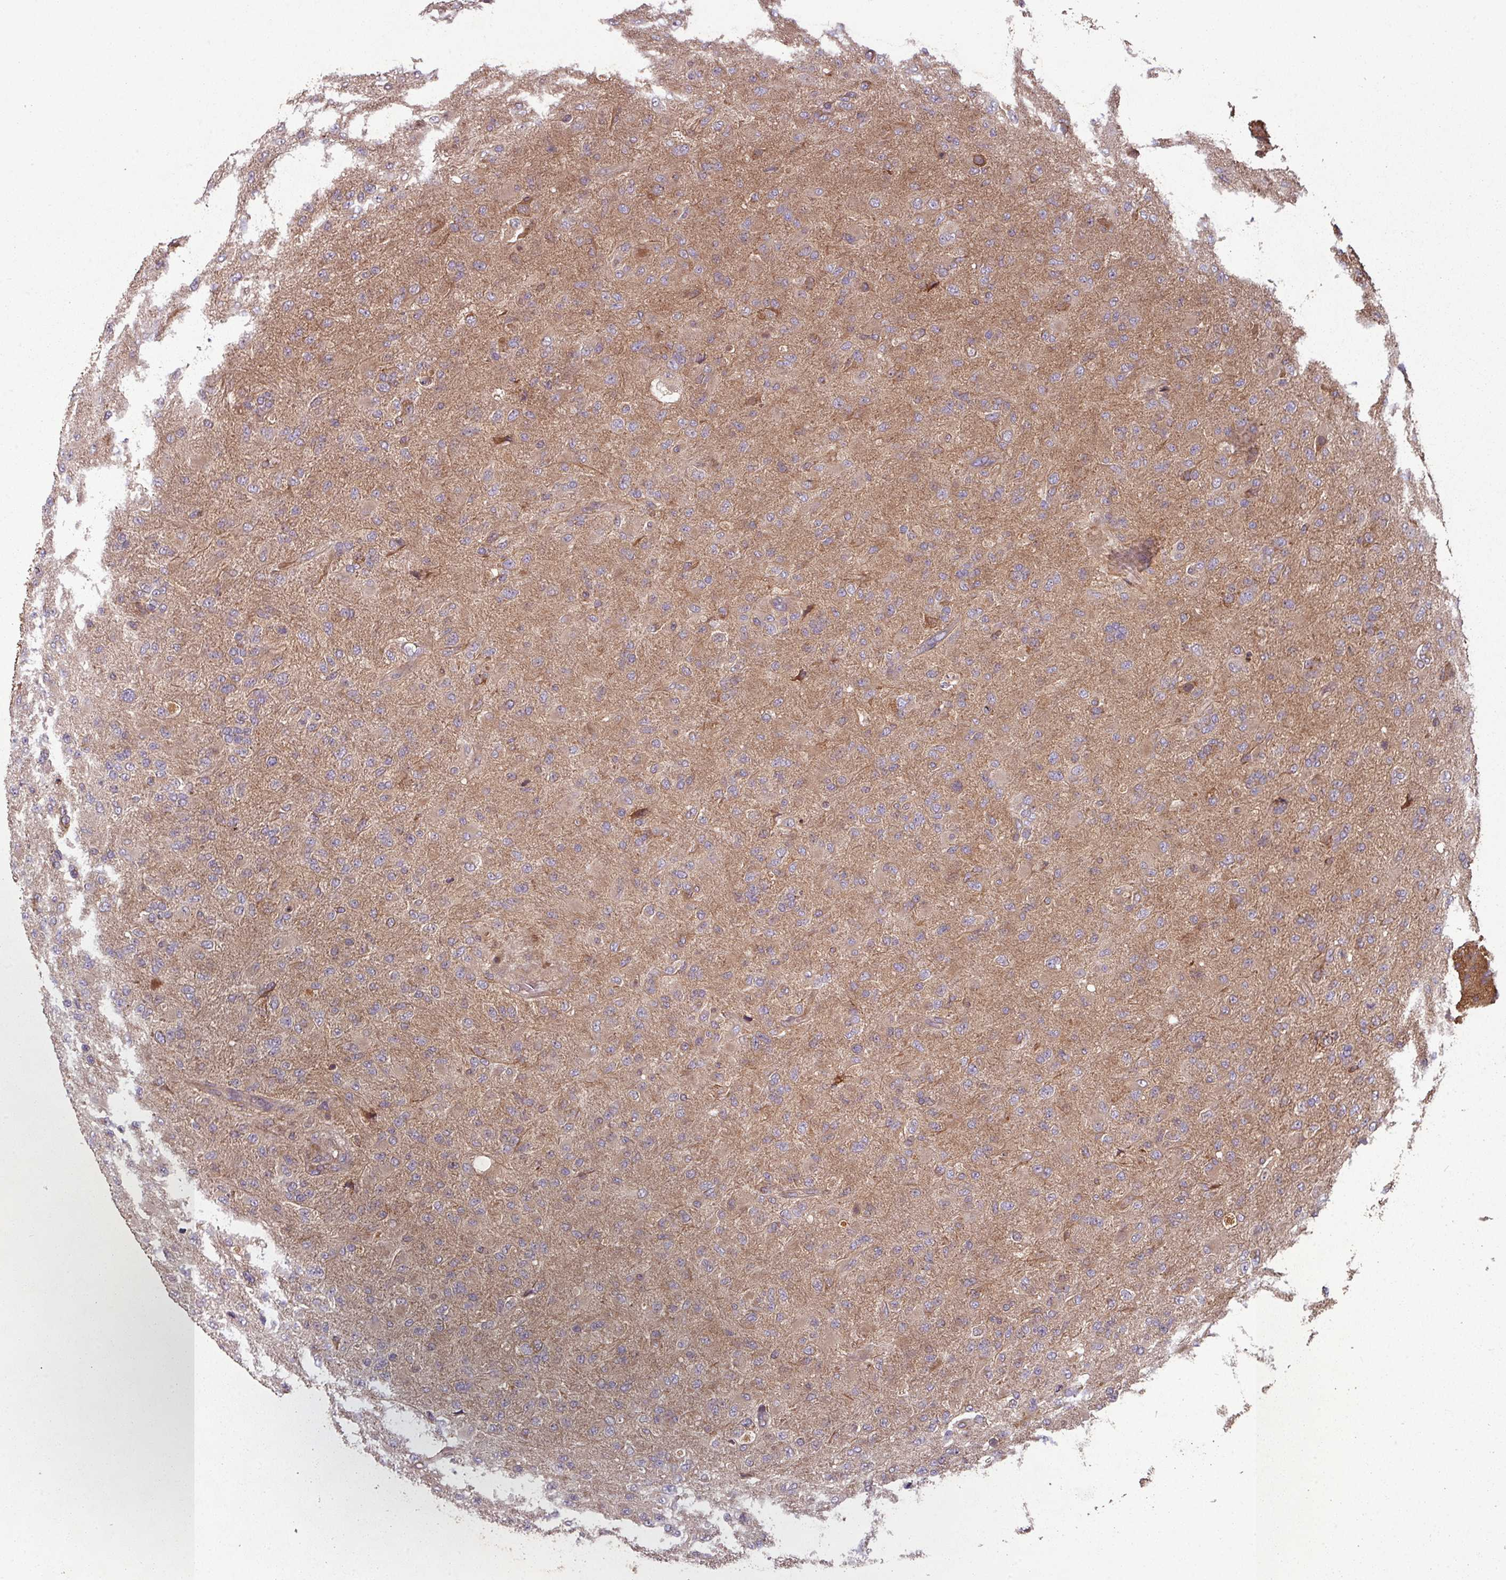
{"staining": {"intensity": "moderate", "quantity": "<25%", "location": "cytoplasmic/membranous,nuclear"}, "tissue": "glioma", "cell_type": "Tumor cells", "image_type": "cancer", "snomed": [{"axis": "morphology", "description": "Glioma, malignant, Low grade"}, {"axis": "topography", "description": "Brain"}], "caption": "Immunohistochemical staining of human glioma demonstrates moderate cytoplasmic/membranous and nuclear protein staining in about <25% of tumor cells.", "gene": "GSKIP", "patient": {"sex": "male", "age": 65}}